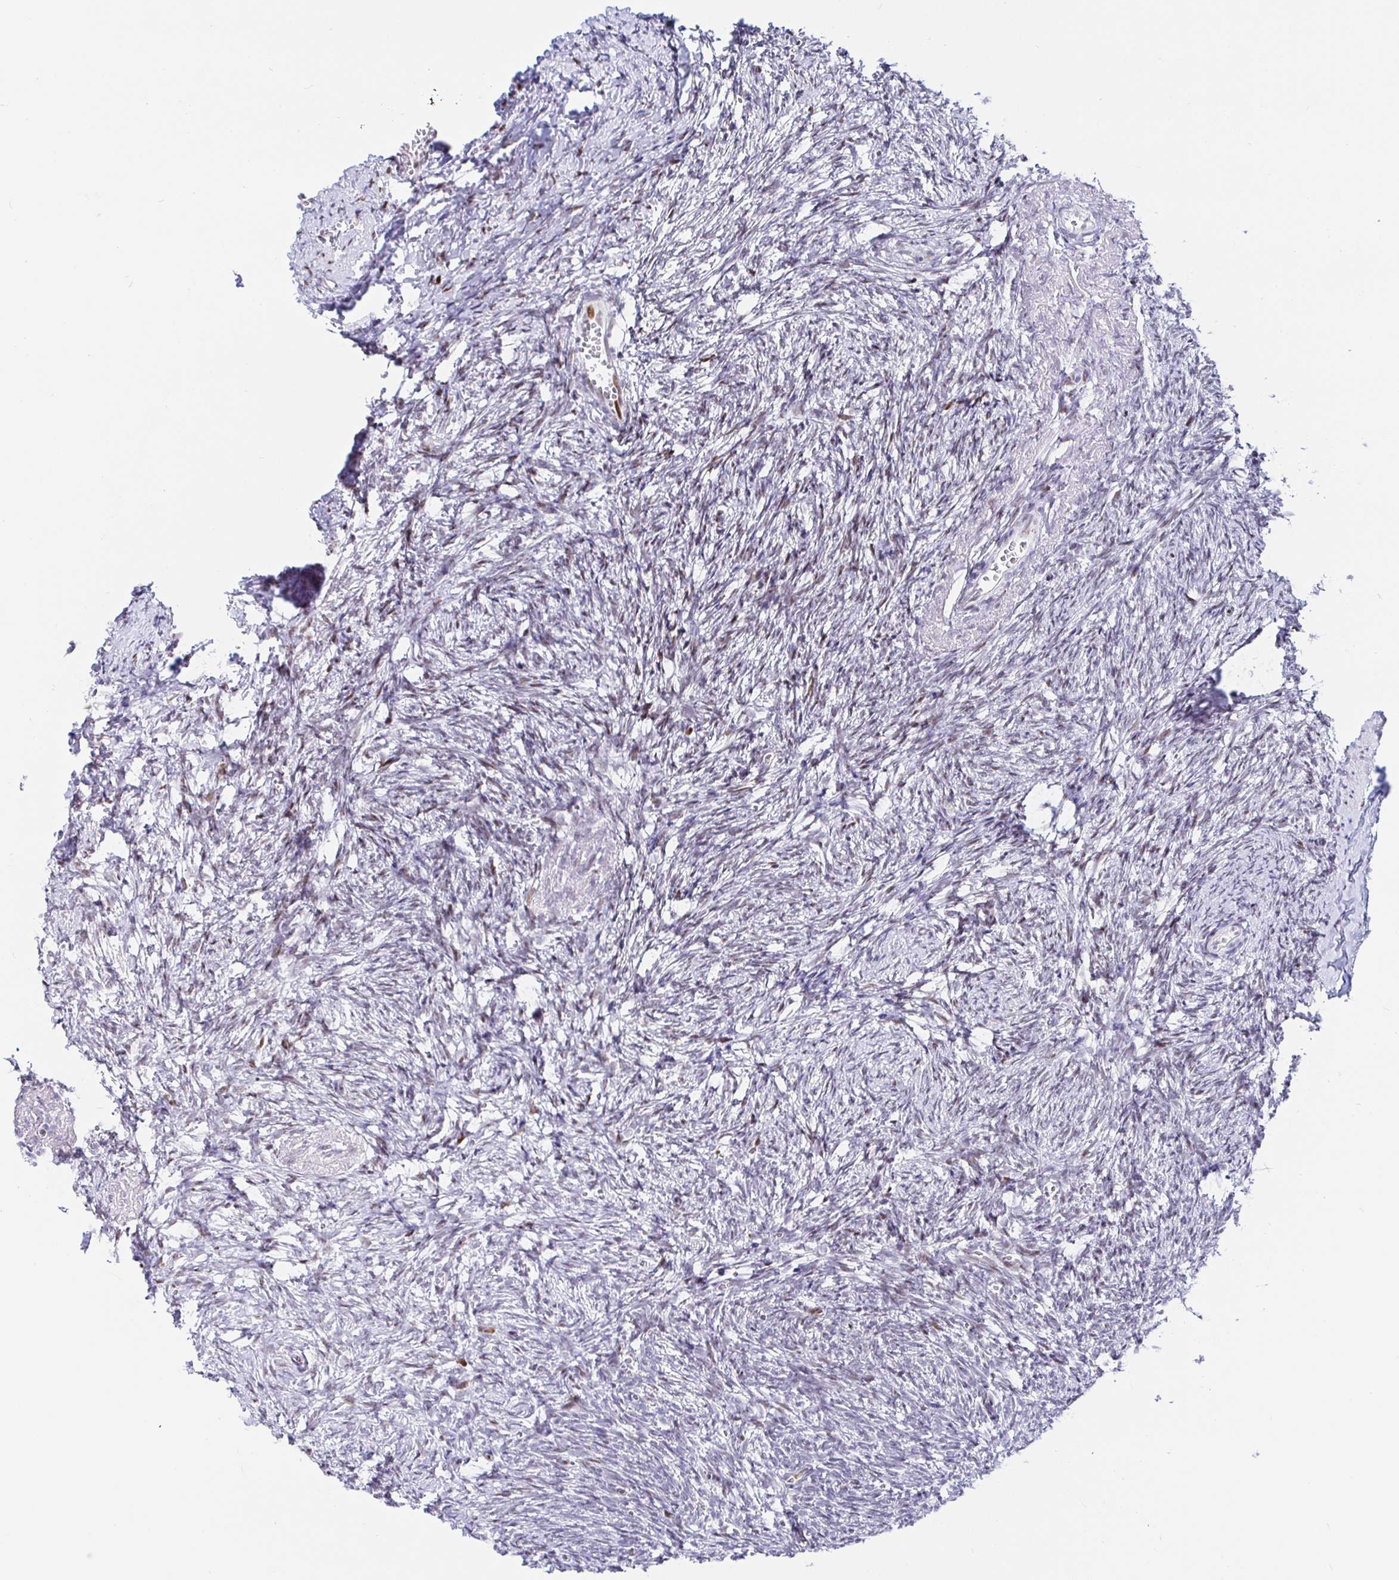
{"staining": {"intensity": "moderate", "quantity": ">75%", "location": "nuclear"}, "tissue": "ovary", "cell_type": "Follicle cells", "image_type": "normal", "snomed": [{"axis": "morphology", "description": "Normal tissue, NOS"}, {"axis": "topography", "description": "Ovary"}], "caption": "A high-resolution histopathology image shows immunohistochemistry (IHC) staining of normal ovary, which demonstrates moderate nuclear expression in about >75% of follicle cells.", "gene": "SETD5", "patient": {"sex": "female", "age": 41}}